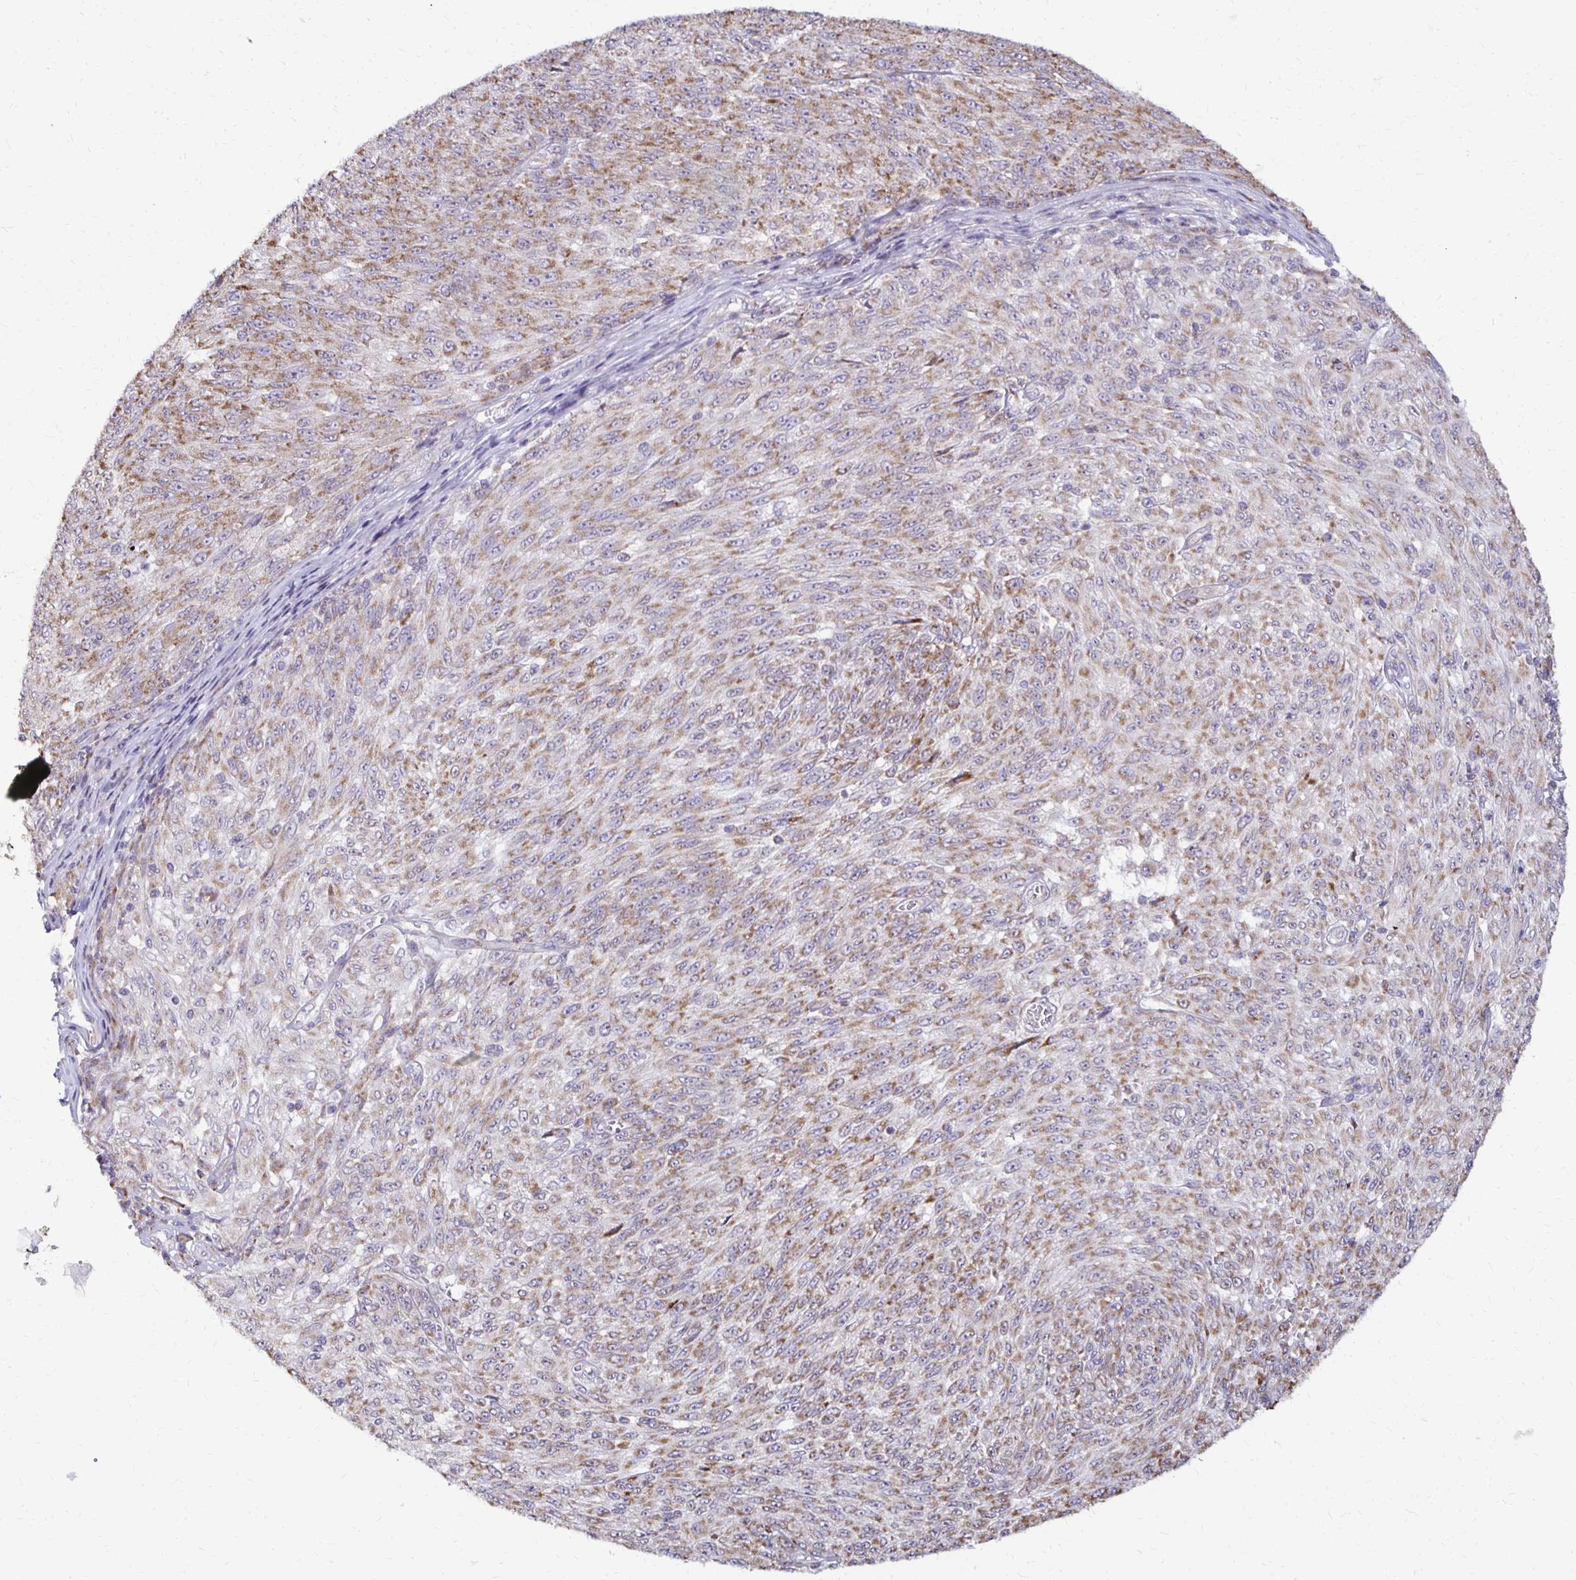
{"staining": {"intensity": "moderate", "quantity": ">75%", "location": "cytoplasmic/membranous"}, "tissue": "melanoma", "cell_type": "Tumor cells", "image_type": "cancer", "snomed": [{"axis": "morphology", "description": "Malignant melanoma, NOS"}, {"axis": "topography", "description": "Skin"}], "caption": "Human melanoma stained with a brown dye shows moderate cytoplasmic/membranous positive positivity in approximately >75% of tumor cells.", "gene": "IER3", "patient": {"sex": "male", "age": 85}}